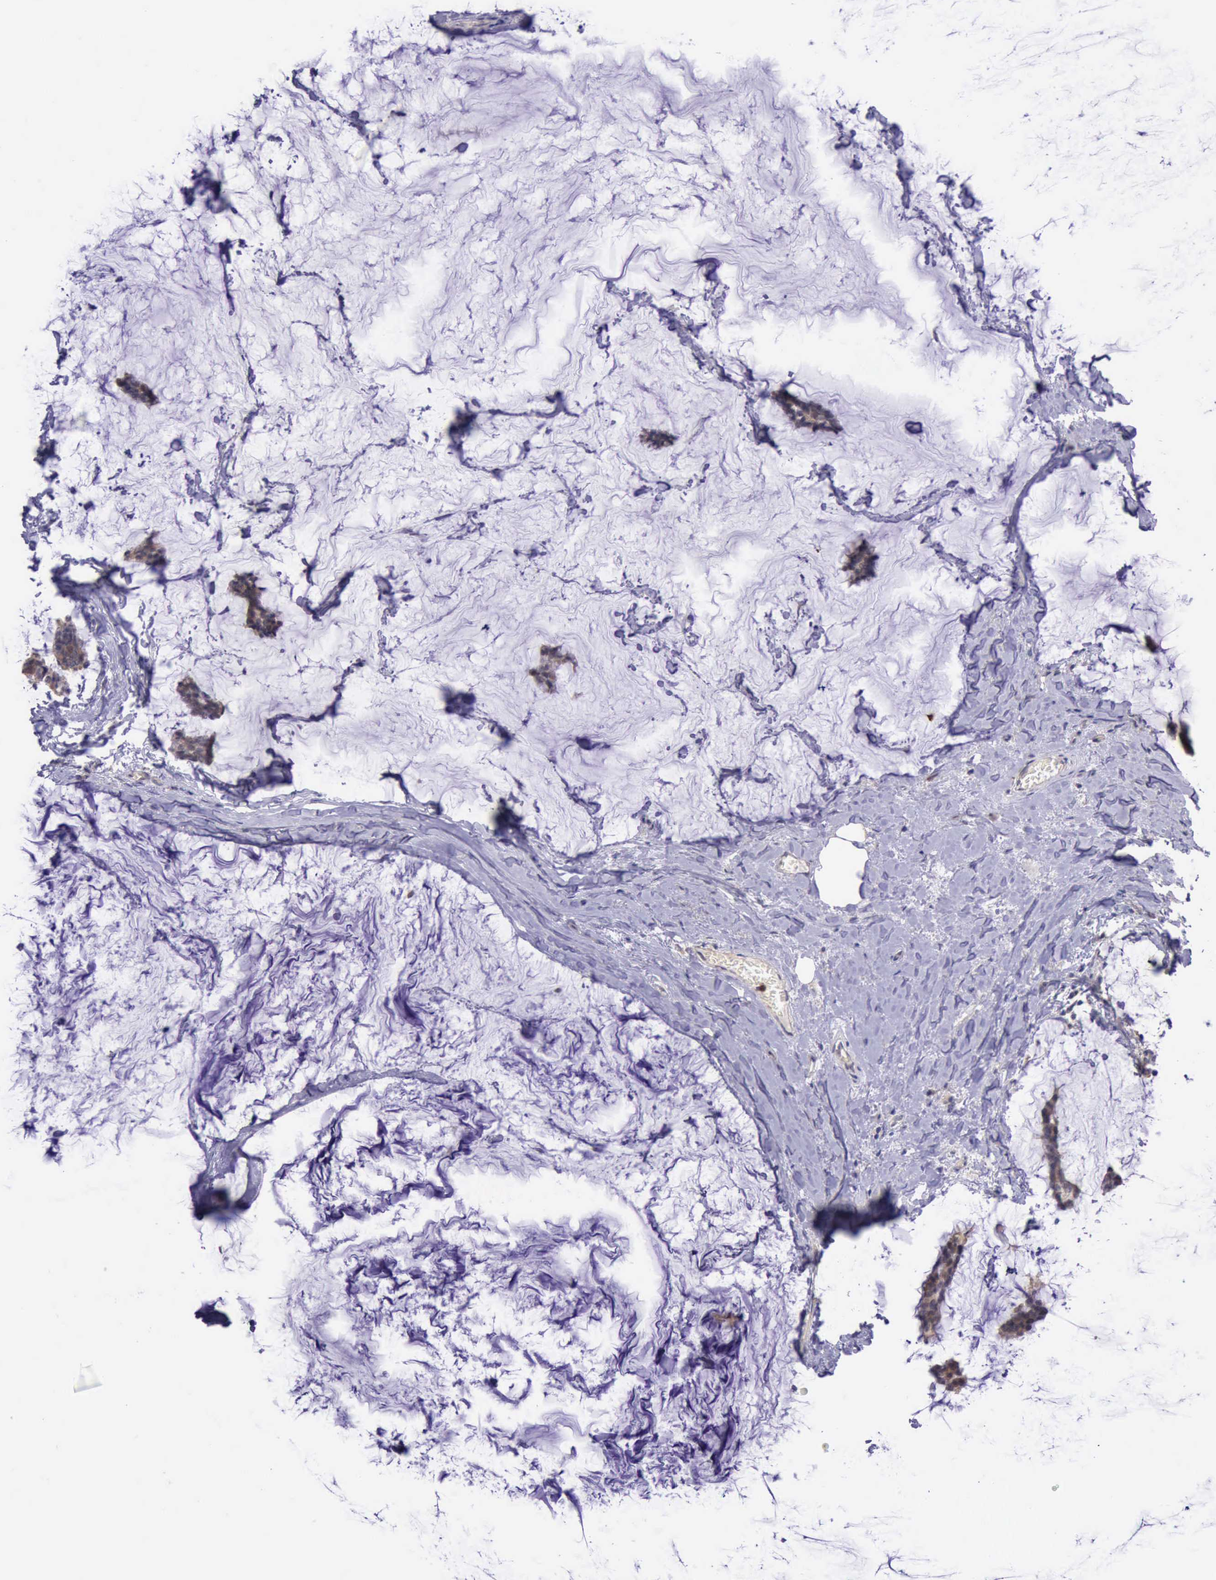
{"staining": {"intensity": "weak", "quantity": ">75%", "location": "cytoplasmic/membranous"}, "tissue": "breast cancer", "cell_type": "Tumor cells", "image_type": "cancer", "snomed": [{"axis": "morphology", "description": "Duct carcinoma"}, {"axis": "topography", "description": "Breast"}], "caption": "Breast cancer stained with IHC shows weak cytoplasmic/membranous staining in approximately >75% of tumor cells.", "gene": "PLEK2", "patient": {"sex": "female", "age": 93}}